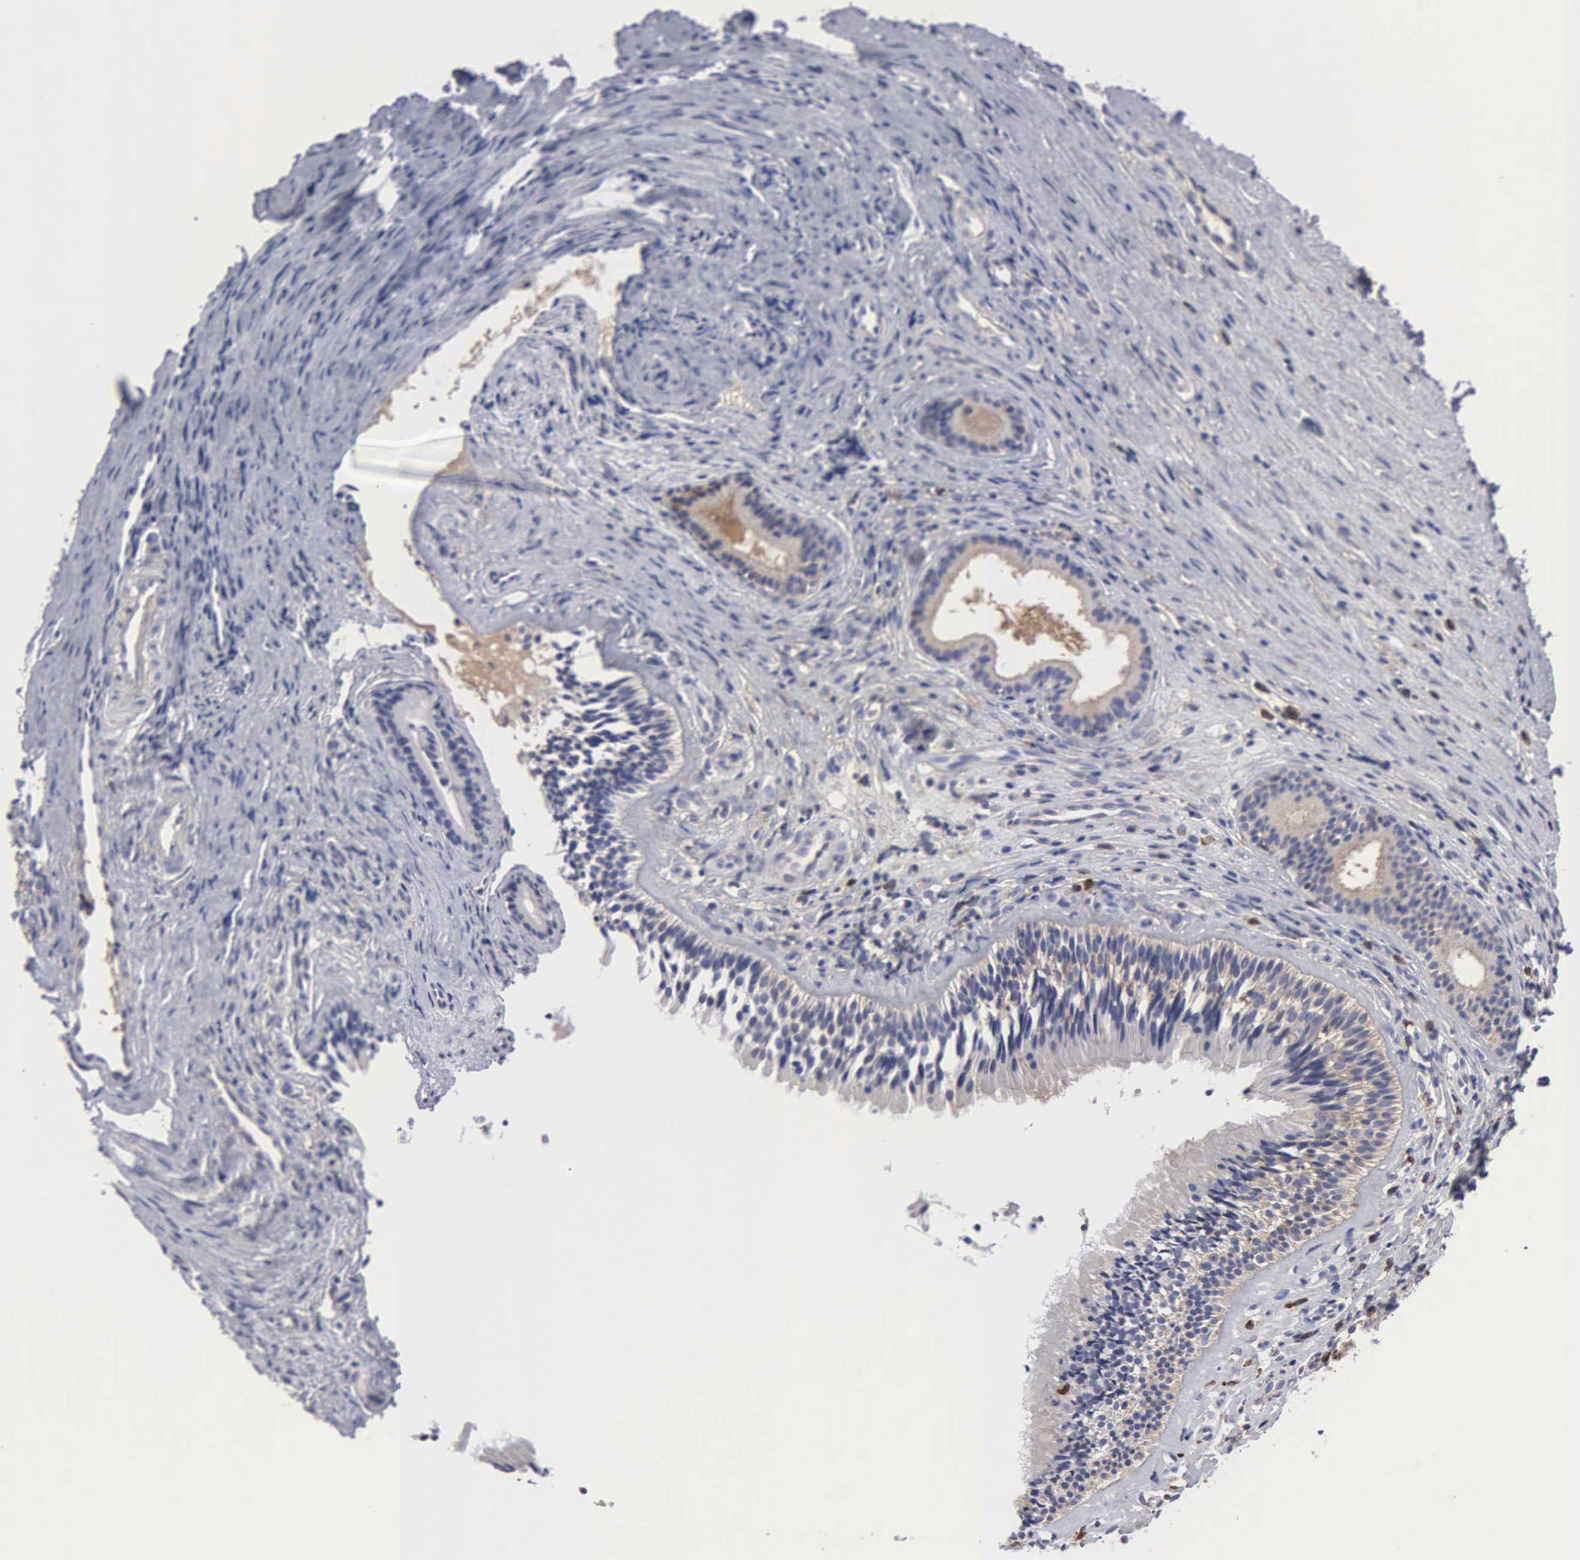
{"staining": {"intensity": "weak", "quantity": "25%-75%", "location": "cytoplasmic/membranous"}, "tissue": "nasopharynx", "cell_type": "Respiratory epithelial cells", "image_type": "normal", "snomed": [{"axis": "morphology", "description": "Normal tissue, NOS"}, {"axis": "topography", "description": "Nasopharynx"}], "caption": "A low amount of weak cytoplasmic/membranous staining is identified in approximately 25%-75% of respiratory epithelial cells in normal nasopharynx.", "gene": "G6PD", "patient": {"sex": "female", "age": 78}}